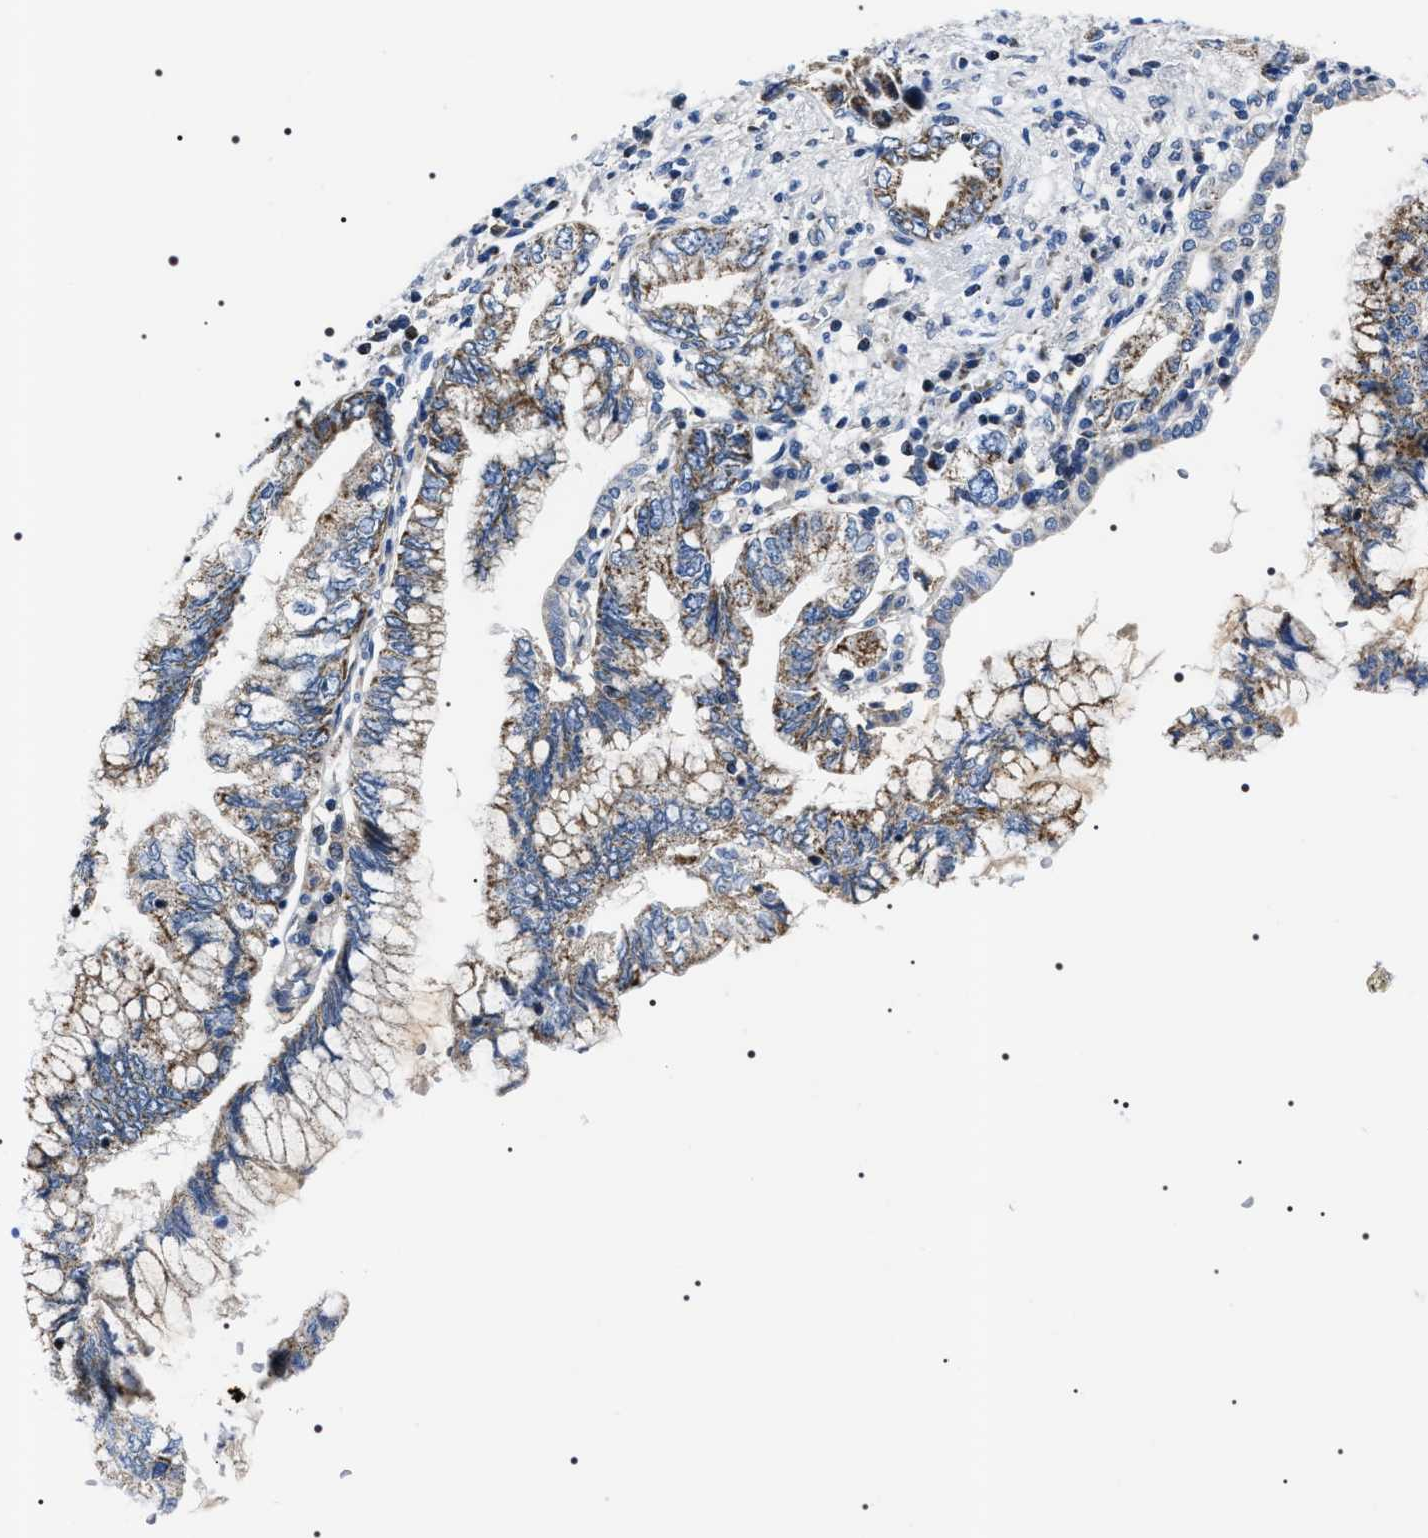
{"staining": {"intensity": "moderate", "quantity": "25%-75%", "location": "cytoplasmic/membranous"}, "tissue": "pancreatic cancer", "cell_type": "Tumor cells", "image_type": "cancer", "snomed": [{"axis": "morphology", "description": "Adenocarcinoma, NOS"}, {"axis": "topography", "description": "Pancreas"}], "caption": "Human pancreatic adenocarcinoma stained for a protein (brown) exhibits moderate cytoplasmic/membranous positive expression in approximately 25%-75% of tumor cells.", "gene": "NTMT1", "patient": {"sex": "female", "age": 73}}